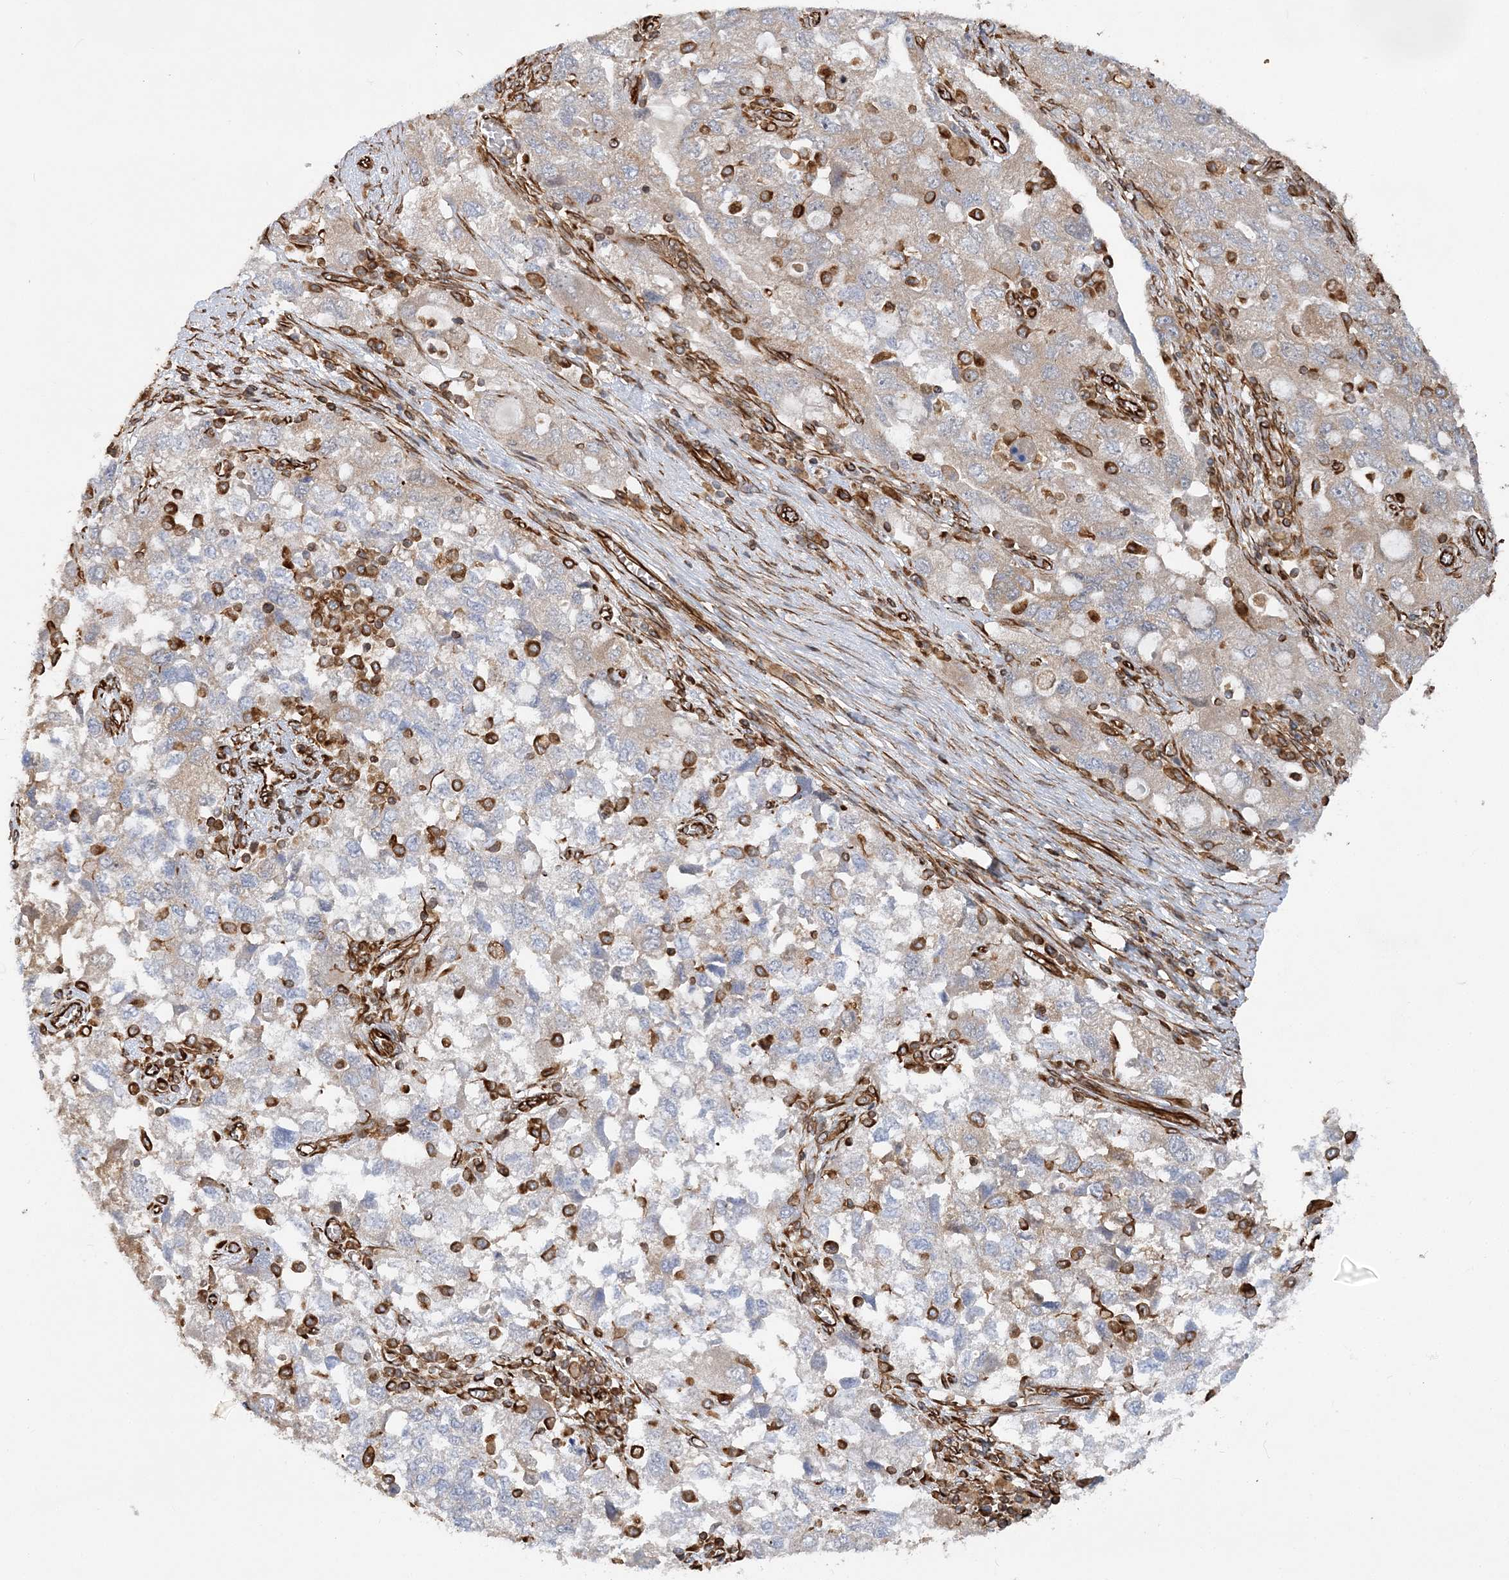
{"staining": {"intensity": "weak", "quantity": "25%-75%", "location": "cytoplasmic/membranous"}, "tissue": "ovarian cancer", "cell_type": "Tumor cells", "image_type": "cancer", "snomed": [{"axis": "morphology", "description": "Carcinoma, NOS"}, {"axis": "morphology", "description": "Cystadenocarcinoma, serous, NOS"}, {"axis": "topography", "description": "Ovary"}], "caption": "This is an image of immunohistochemistry (IHC) staining of carcinoma (ovarian), which shows weak positivity in the cytoplasmic/membranous of tumor cells.", "gene": "FAM114A2", "patient": {"sex": "female", "age": 69}}